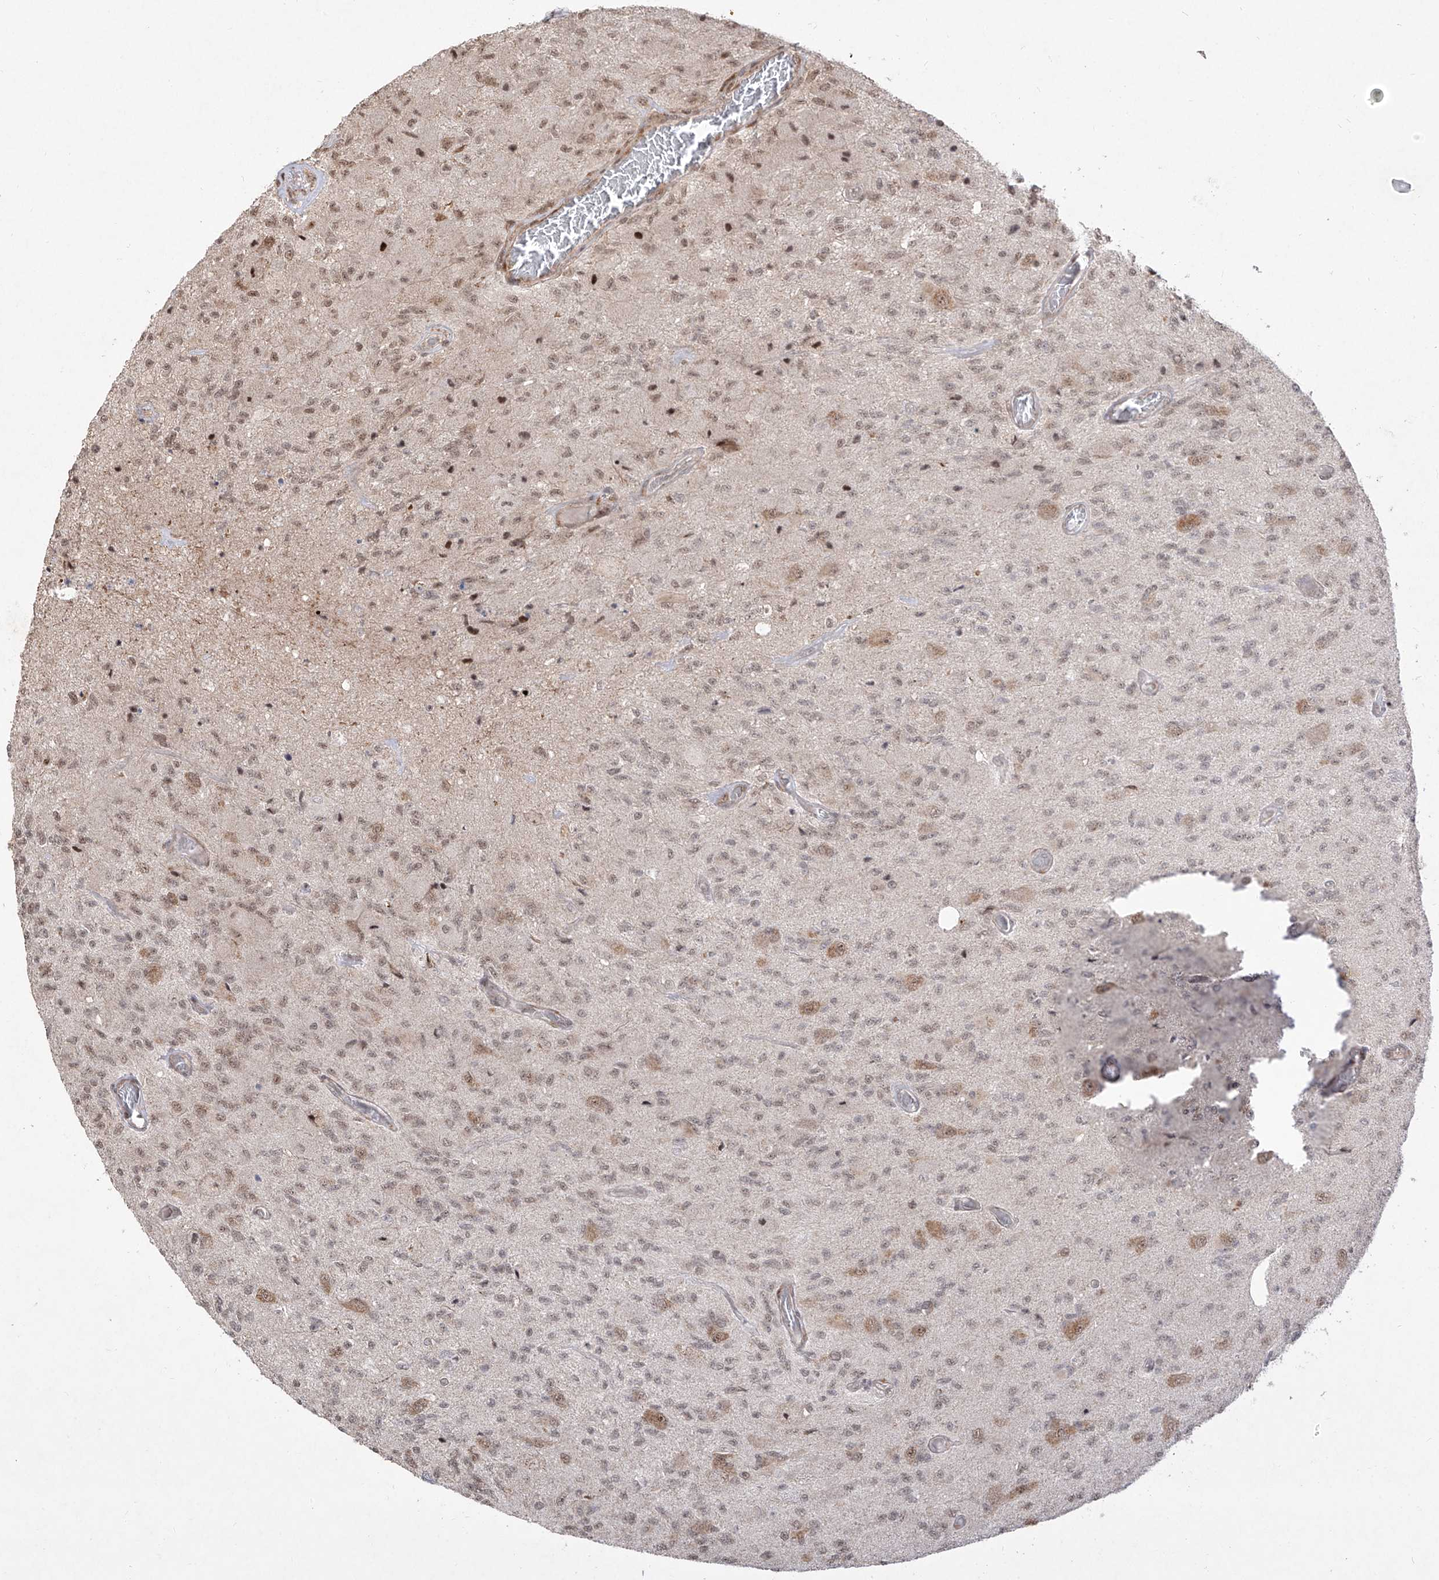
{"staining": {"intensity": "weak", "quantity": "25%-75%", "location": "nuclear"}, "tissue": "glioma", "cell_type": "Tumor cells", "image_type": "cancer", "snomed": [{"axis": "morphology", "description": "Normal tissue, NOS"}, {"axis": "morphology", "description": "Glioma, malignant, High grade"}, {"axis": "topography", "description": "Cerebral cortex"}], "caption": "Tumor cells exhibit low levels of weak nuclear expression in approximately 25%-75% of cells in human high-grade glioma (malignant).", "gene": "SNRNP27", "patient": {"sex": "male", "age": 77}}